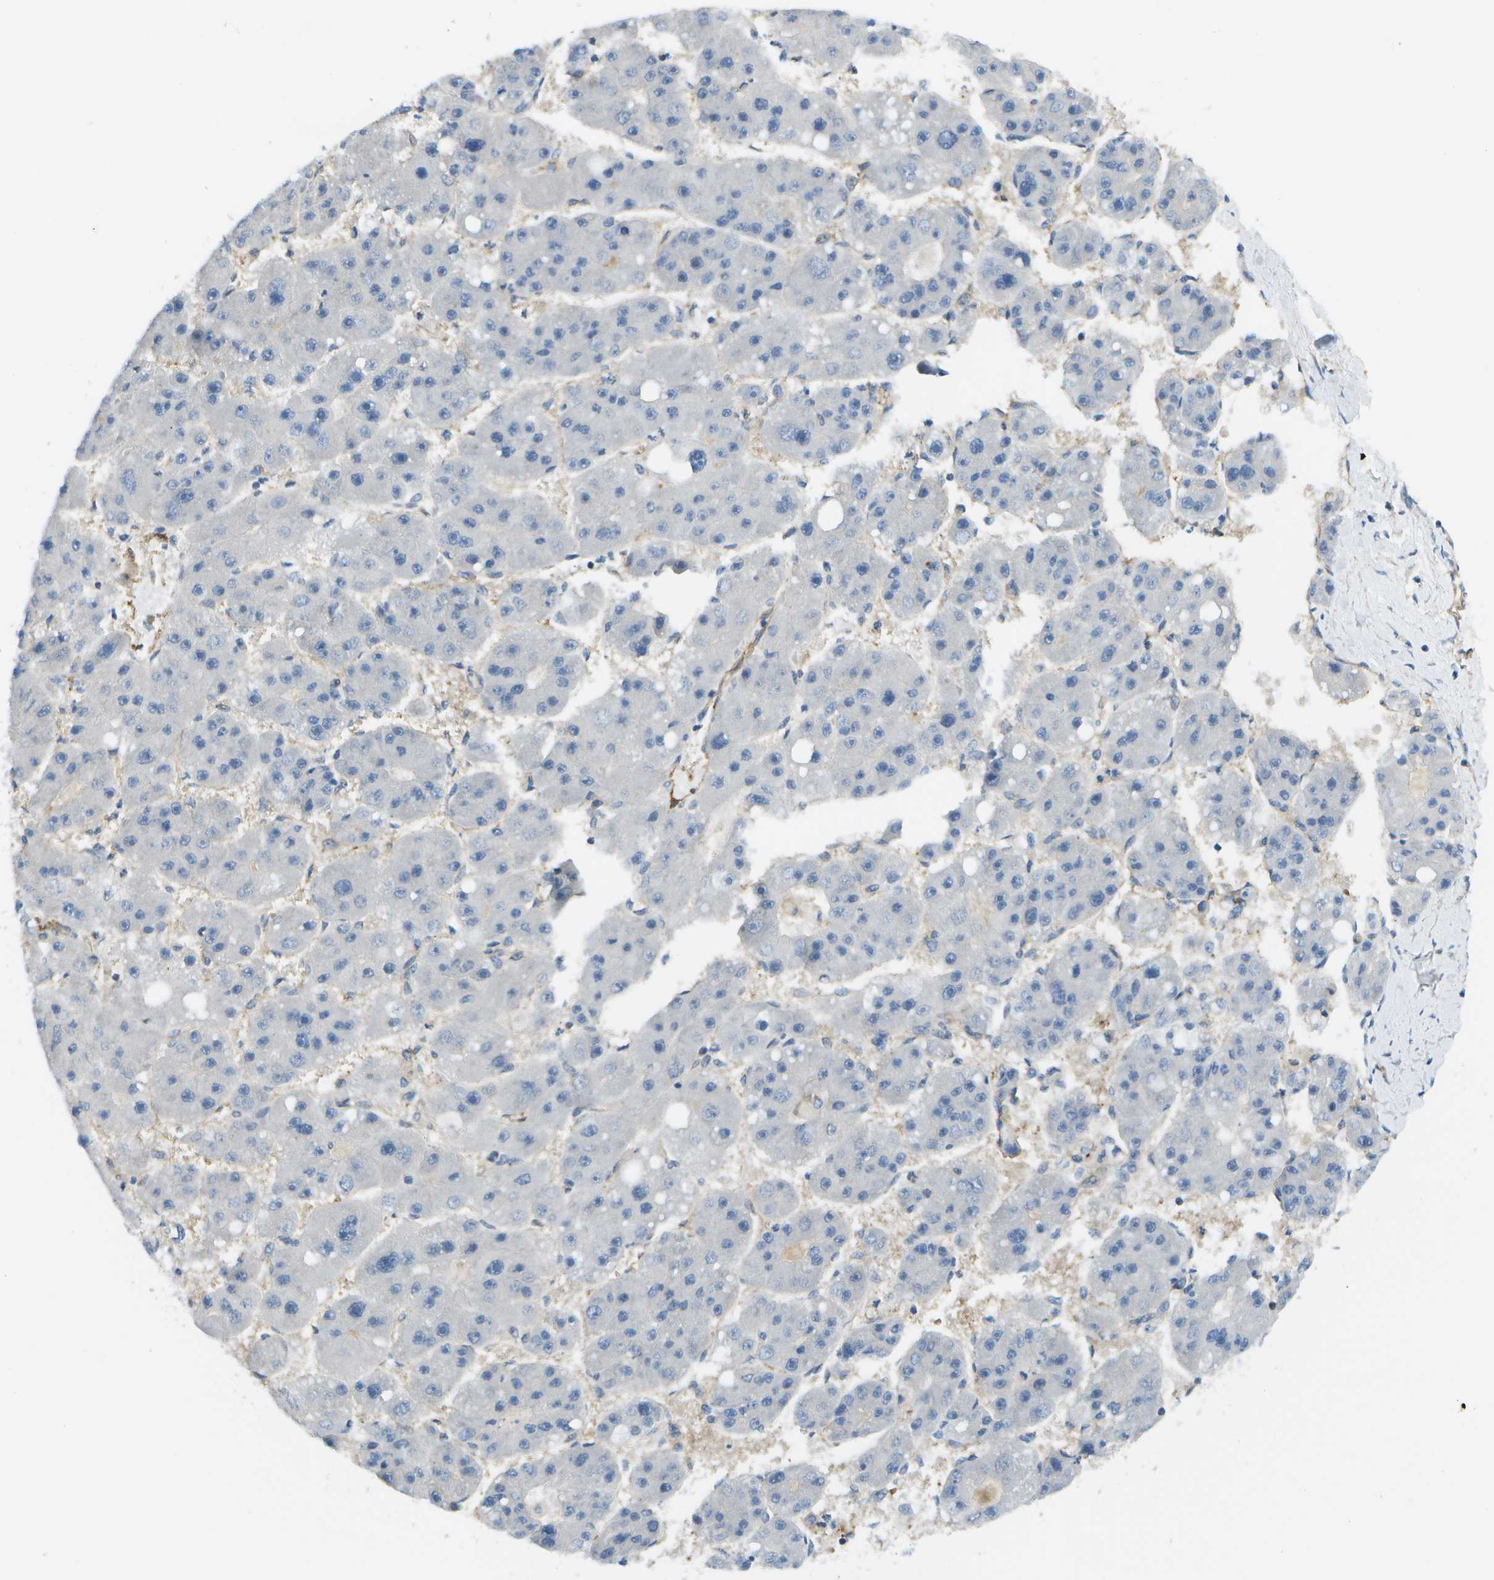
{"staining": {"intensity": "negative", "quantity": "none", "location": "none"}, "tissue": "liver cancer", "cell_type": "Tumor cells", "image_type": "cancer", "snomed": [{"axis": "morphology", "description": "Carcinoma, Hepatocellular, NOS"}, {"axis": "topography", "description": "Liver"}], "caption": "An immunohistochemistry photomicrograph of liver hepatocellular carcinoma is shown. There is no staining in tumor cells of liver hepatocellular carcinoma. (DAB IHC with hematoxylin counter stain).", "gene": "KIAA0040", "patient": {"sex": "female", "age": 61}}